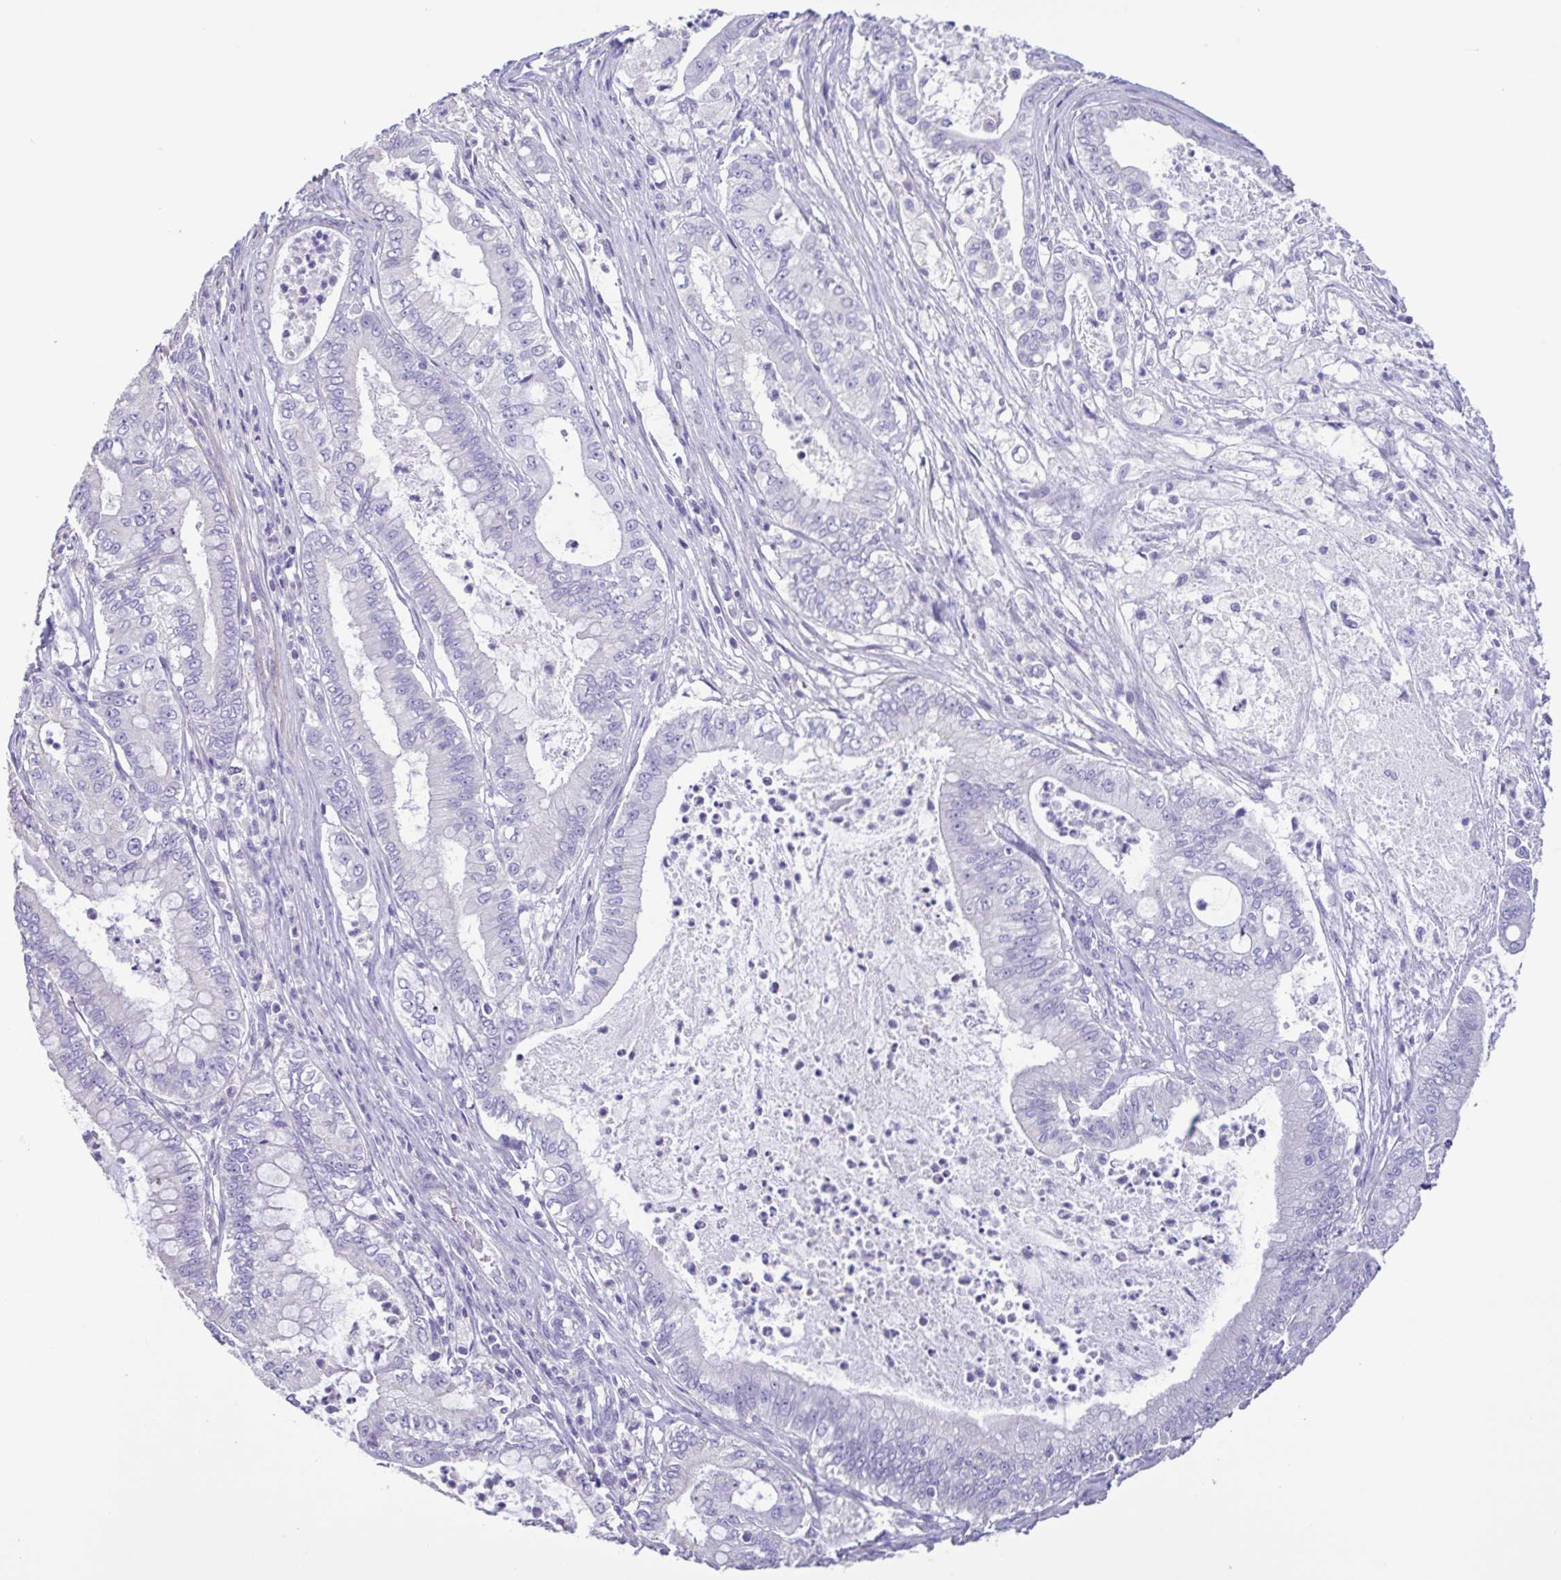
{"staining": {"intensity": "negative", "quantity": "none", "location": "none"}, "tissue": "pancreatic cancer", "cell_type": "Tumor cells", "image_type": "cancer", "snomed": [{"axis": "morphology", "description": "Adenocarcinoma, NOS"}, {"axis": "topography", "description": "Pancreas"}], "caption": "Immunohistochemical staining of pancreatic cancer shows no significant positivity in tumor cells.", "gene": "PLA2G4E", "patient": {"sex": "male", "age": 71}}